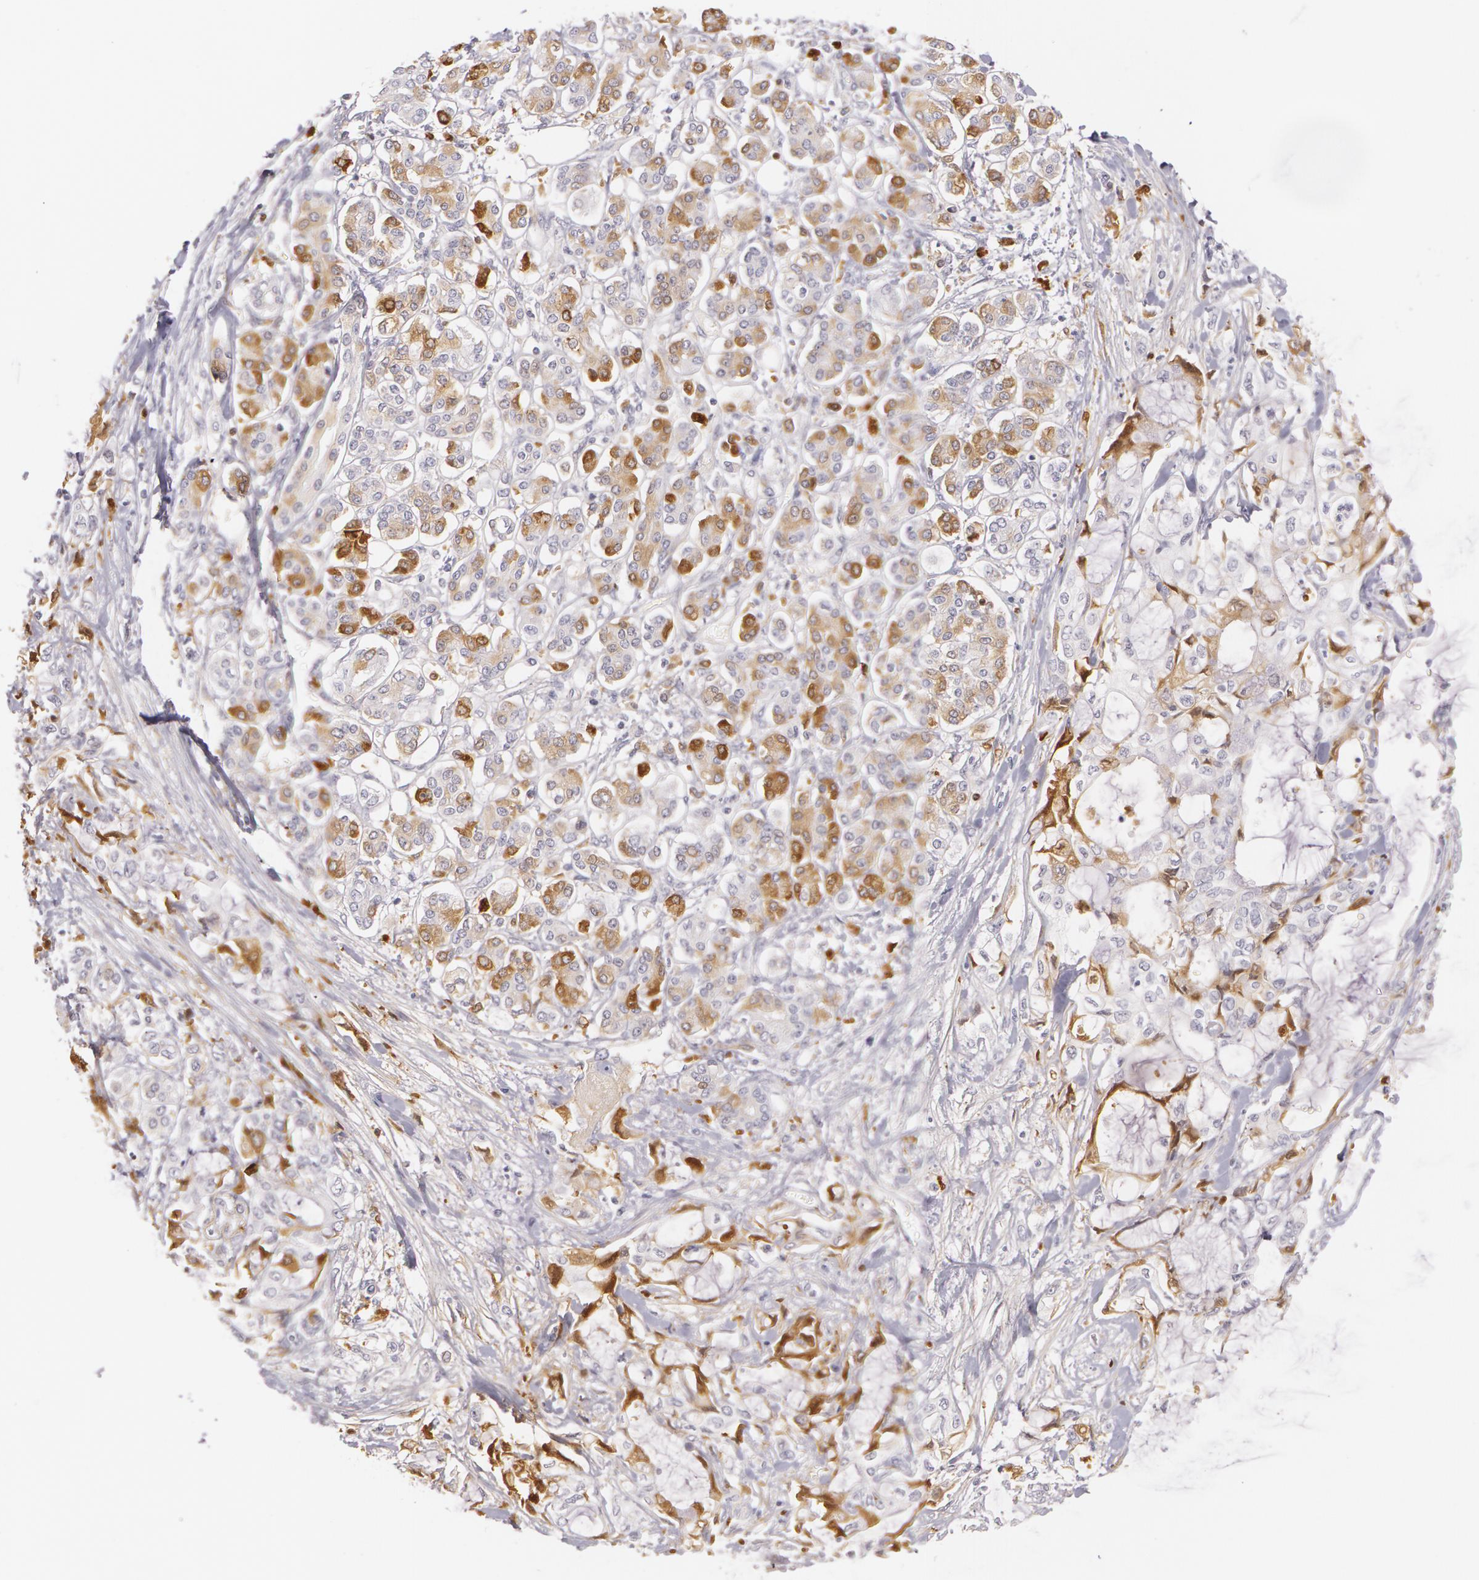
{"staining": {"intensity": "moderate", "quantity": "<25%", "location": "cytoplasmic/membranous"}, "tissue": "pancreatic cancer", "cell_type": "Tumor cells", "image_type": "cancer", "snomed": [{"axis": "morphology", "description": "Adenocarcinoma, NOS"}, {"axis": "topography", "description": "Pancreas"}], "caption": "Brown immunohistochemical staining in human adenocarcinoma (pancreatic) shows moderate cytoplasmic/membranous expression in about <25% of tumor cells.", "gene": "LBP", "patient": {"sex": "female", "age": 70}}